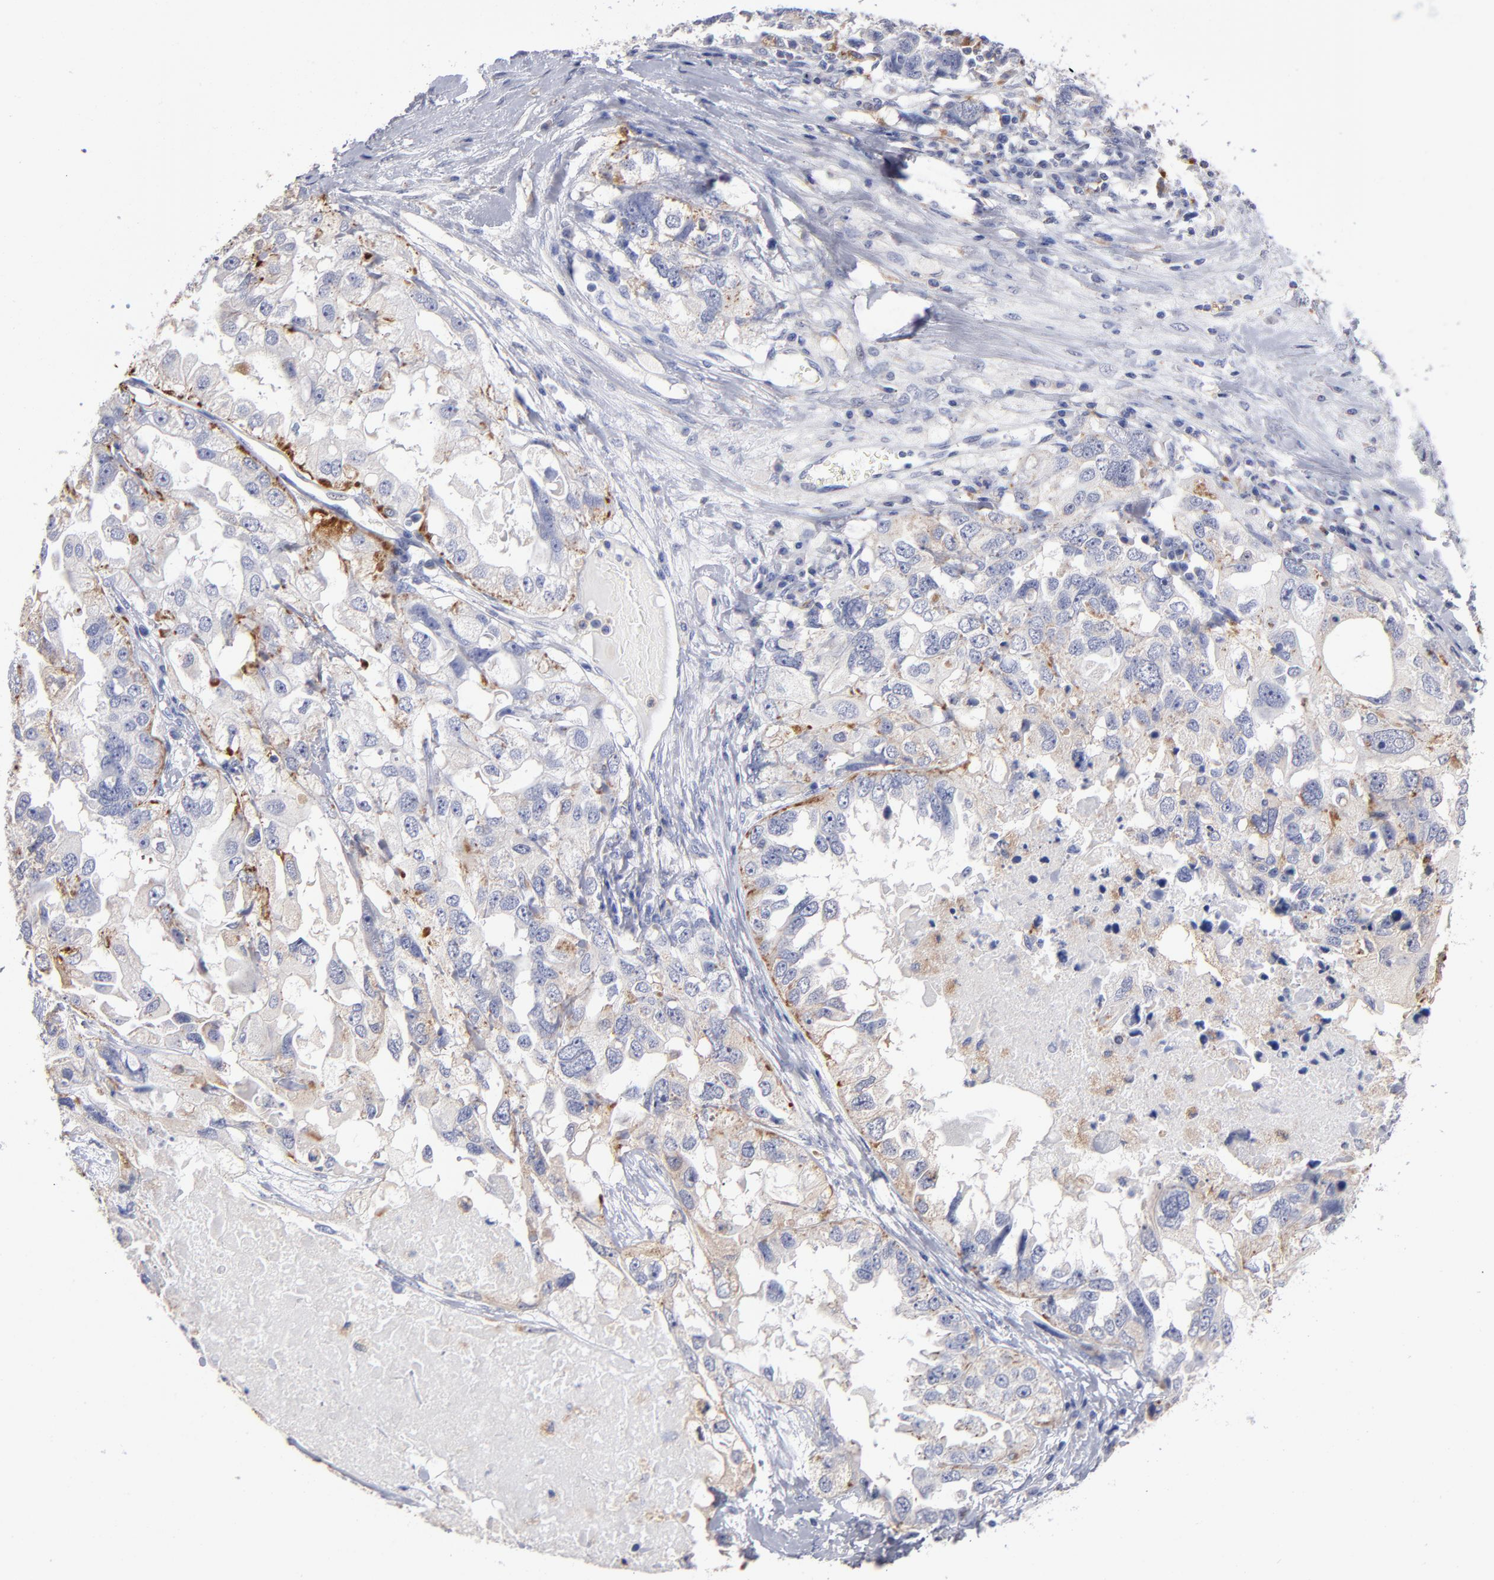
{"staining": {"intensity": "weak", "quantity": "25%-75%", "location": "cytoplasmic/membranous"}, "tissue": "ovarian cancer", "cell_type": "Tumor cells", "image_type": "cancer", "snomed": [{"axis": "morphology", "description": "Cystadenocarcinoma, serous, NOS"}, {"axis": "topography", "description": "Ovary"}], "caption": "Human ovarian cancer (serous cystadenocarcinoma) stained for a protein (brown) reveals weak cytoplasmic/membranous positive expression in about 25%-75% of tumor cells.", "gene": "RRAGB", "patient": {"sex": "female", "age": 82}}